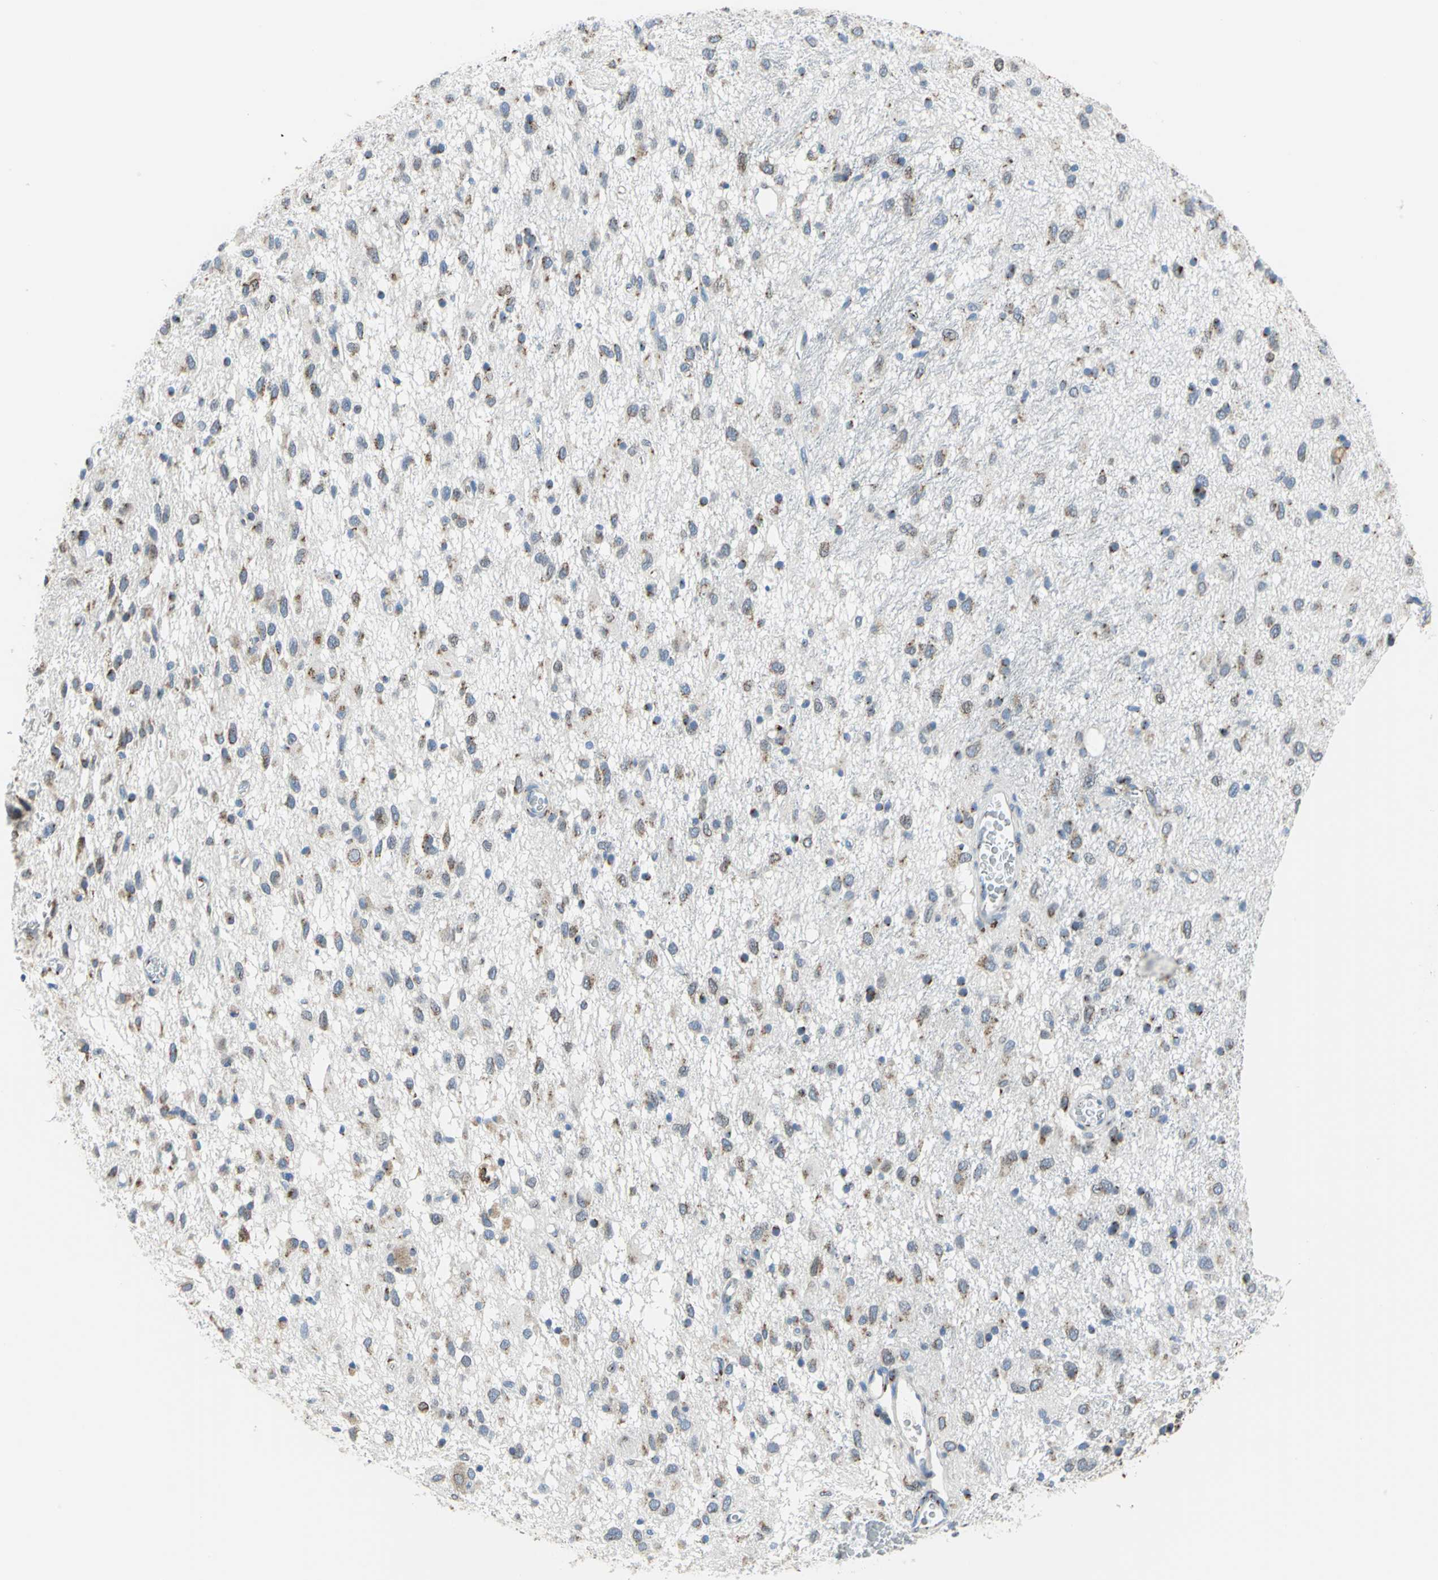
{"staining": {"intensity": "moderate", "quantity": "25%-75%", "location": "cytoplasmic/membranous"}, "tissue": "glioma", "cell_type": "Tumor cells", "image_type": "cancer", "snomed": [{"axis": "morphology", "description": "Glioma, malignant, Low grade"}, {"axis": "topography", "description": "Brain"}], "caption": "Protein expression analysis of low-grade glioma (malignant) reveals moderate cytoplasmic/membranous positivity in approximately 25%-75% of tumor cells.", "gene": "GPR3", "patient": {"sex": "male", "age": 77}}